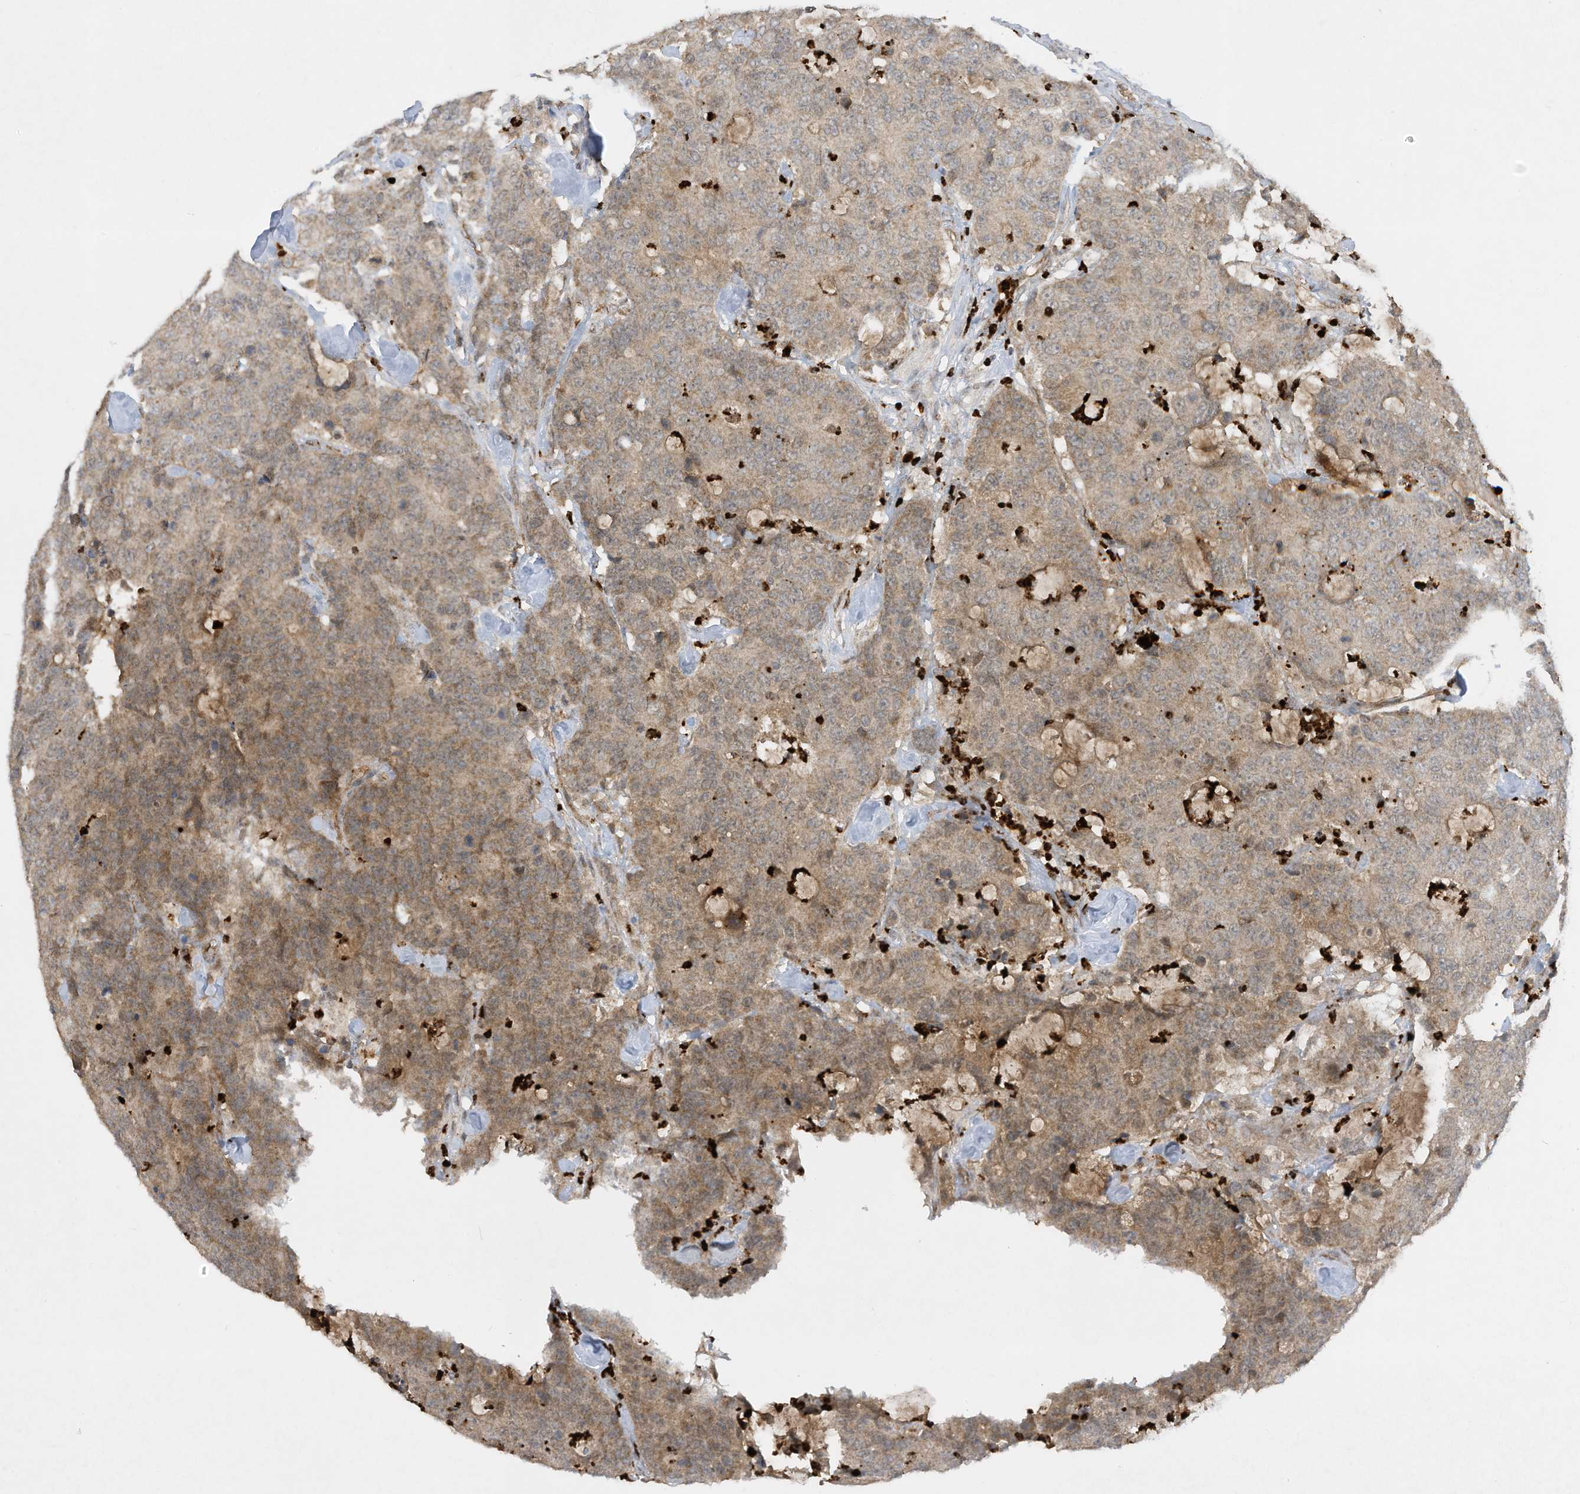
{"staining": {"intensity": "moderate", "quantity": ">75%", "location": "cytoplasmic/membranous"}, "tissue": "colorectal cancer", "cell_type": "Tumor cells", "image_type": "cancer", "snomed": [{"axis": "morphology", "description": "Adenocarcinoma, NOS"}, {"axis": "topography", "description": "Colon"}], "caption": "Human colorectal cancer (adenocarcinoma) stained with a brown dye reveals moderate cytoplasmic/membranous positive expression in approximately >75% of tumor cells.", "gene": "CHRNA4", "patient": {"sex": "female", "age": 86}}